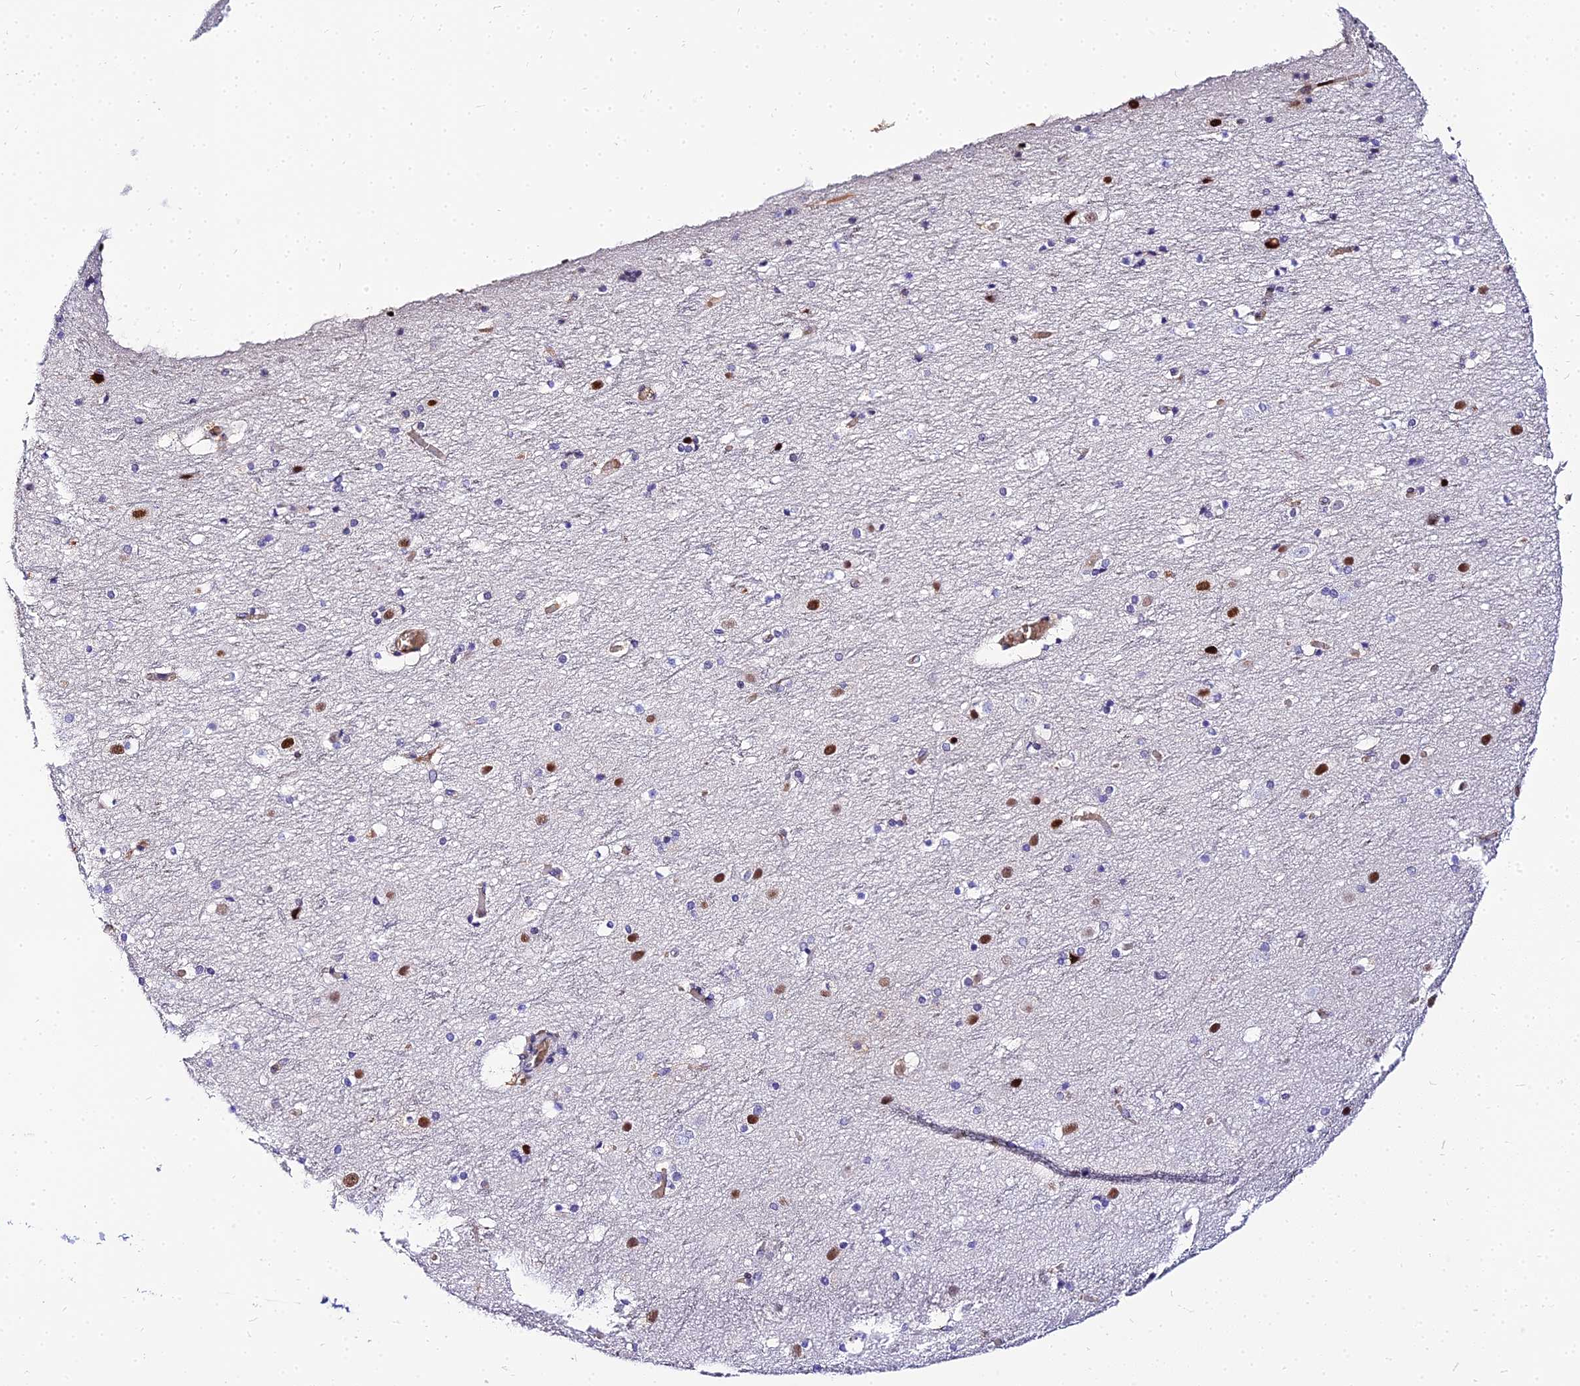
{"staining": {"intensity": "moderate", "quantity": ">75%", "location": "cytoplasmic/membranous"}, "tissue": "cerebral cortex", "cell_type": "Endothelial cells", "image_type": "normal", "snomed": [{"axis": "morphology", "description": "Normal tissue, NOS"}, {"axis": "topography", "description": "Cerebral cortex"}], "caption": "Protein staining of benign cerebral cortex shows moderate cytoplasmic/membranous expression in approximately >75% of endothelial cells. (Brightfield microscopy of DAB IHC at high magnification).", "gene": "BCL9", "patient": {"sex": "male", "age": 45}}